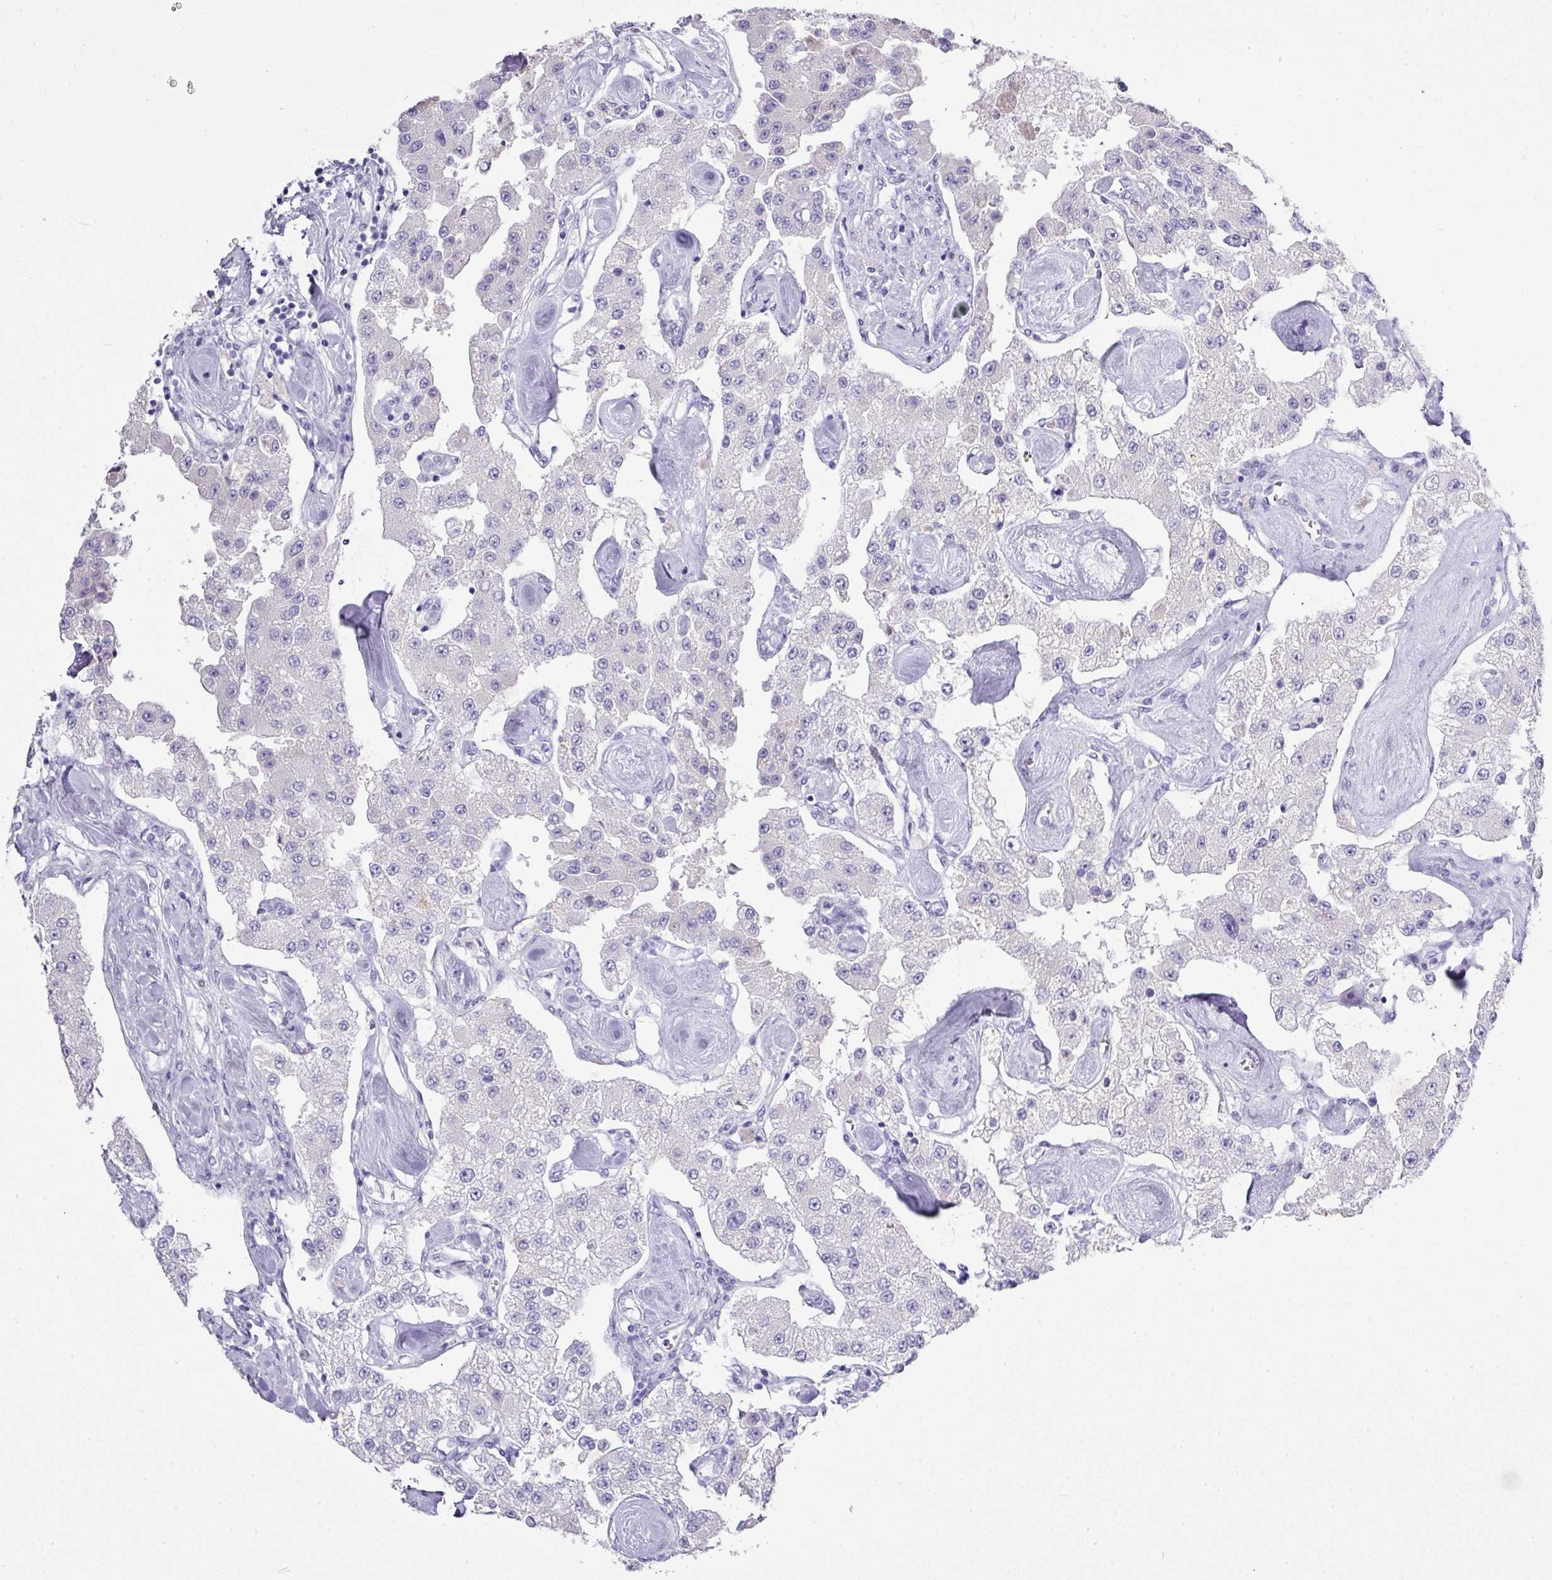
{"staining": {"intensity": "negative", "quantity": "none", "location": "none"}, "tissue": "carcinoid", "cell_type": "Tumor cells", "image_type": "cancer", "snomed": [{"axis": "morphology", "description": "Carcinoid, malignant, NOS"}, {"axis": "topography", "description": "Pancreas"}], "caption": "Micrograph shows no significant protein expression in tumor cells of carcinoid (malignant).", "gene": "BCL11A", "patient": {"sex": "male", "age": 41}}